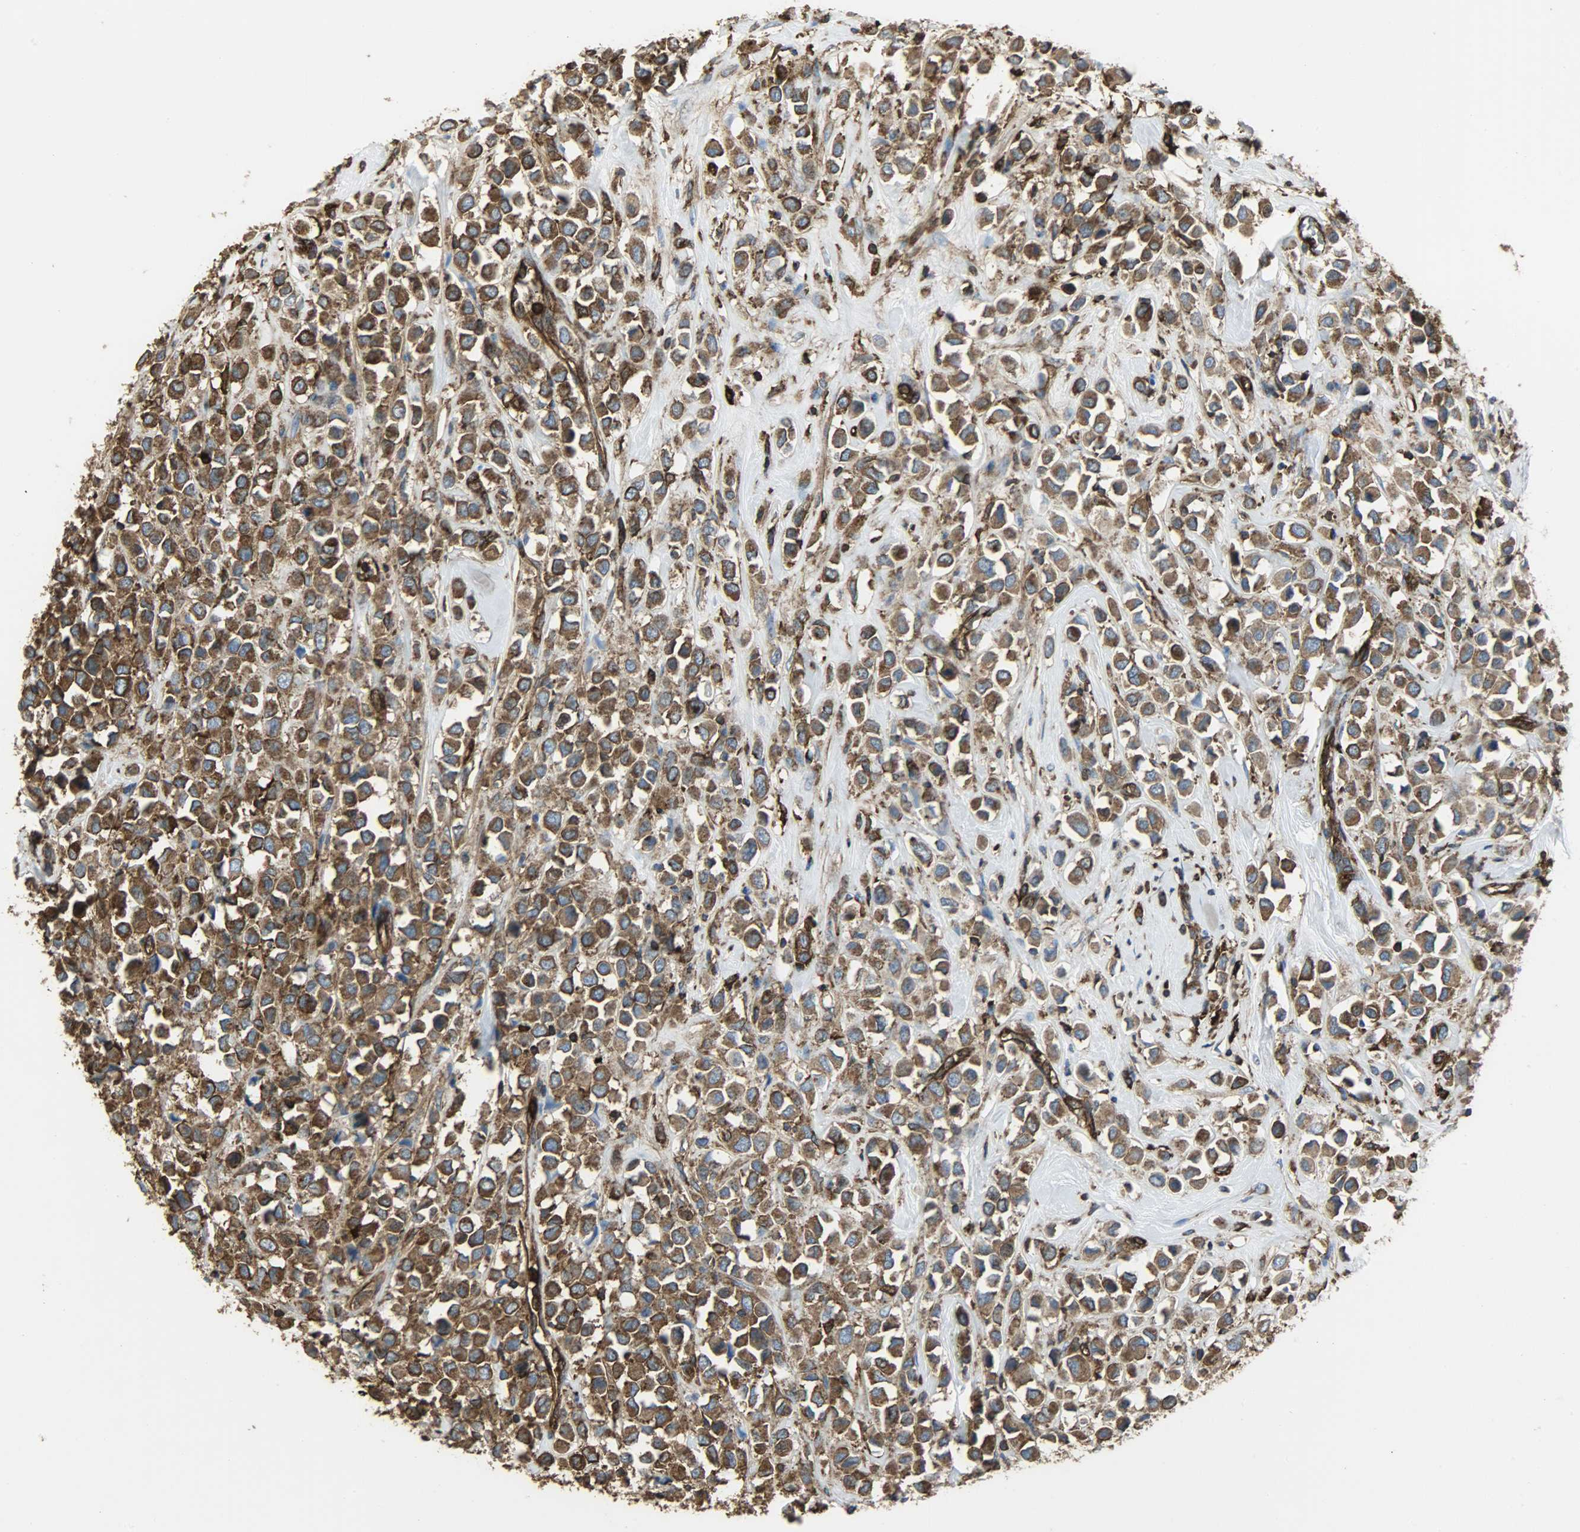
{"staining": {"intensity": "strong", "quantity": ">75%", "location": "cytoplasmic/membranous"}, "tissue": "breast cancer", "cell_type": "Tumor cells", "image_type": "cancer", "snomed": [{"axis": "morphology", "description": "Duct carcinoma"}, {"axis": "topography", "description": "Breast"}], "caption": "A brown stain labels strong cytoplasmic/membranous positivity of a protein in breast cancer tumor cells.", "gene": "VASP", "patient": {"sex": "female", "age": 61}}